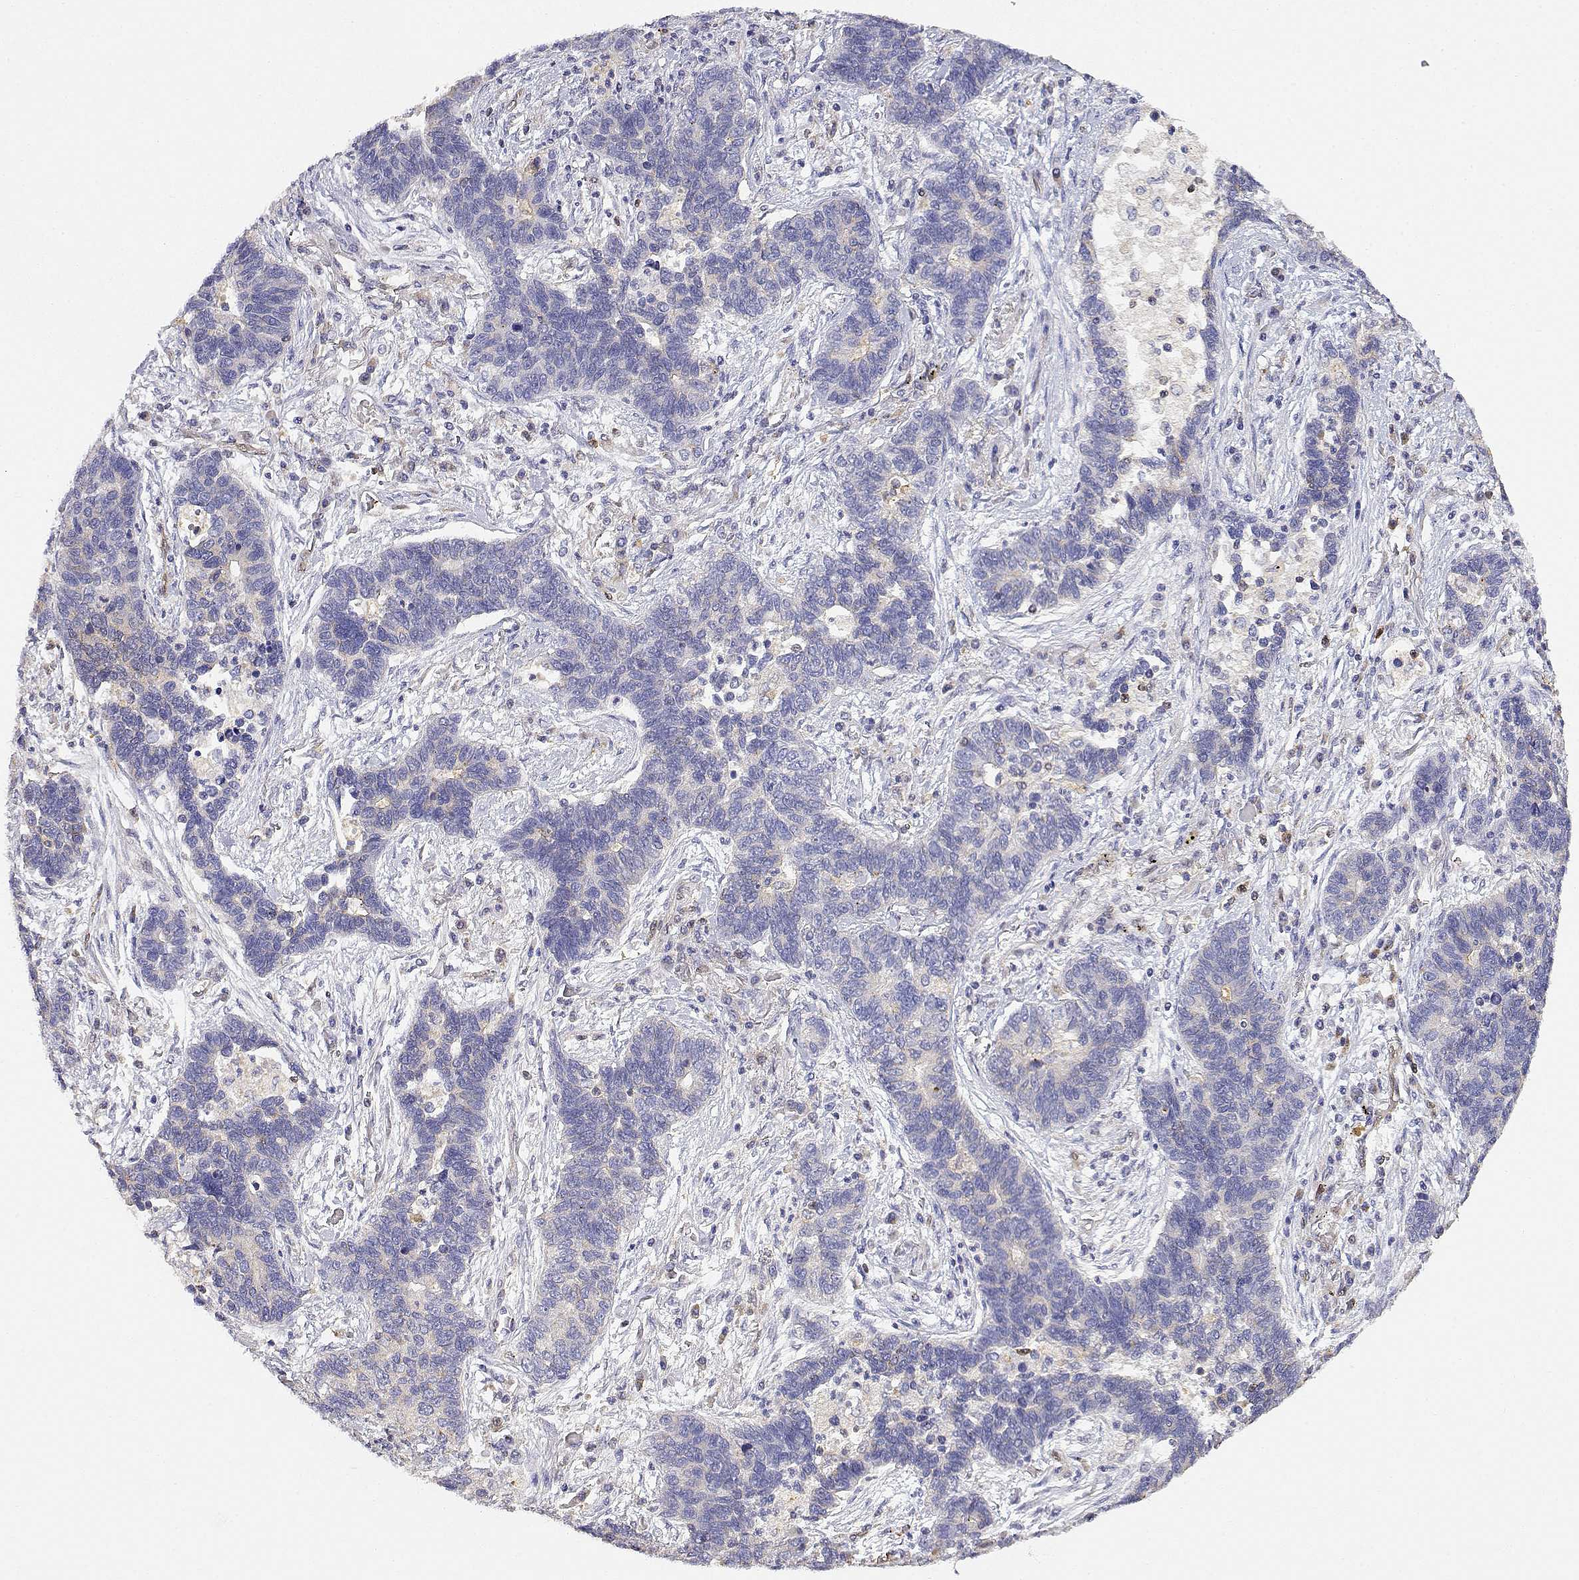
{"staining": {"intensity": "negative", "quantity": "none", "location": "none"}, "tissue": "lung cancer", "cell_type": "Tumor cells", "image_type": "cancer", "snomed": [{"axis": "morphology", "description": "Adenocarcinoma, NOS"}, {"axis": "topography", "description": "Lung"}], "caption": "There is no significant expression in tumor cells of lung adenocarcinoma.", "gene": "ADA", "patient": {"sex": "female", "age": 57}}